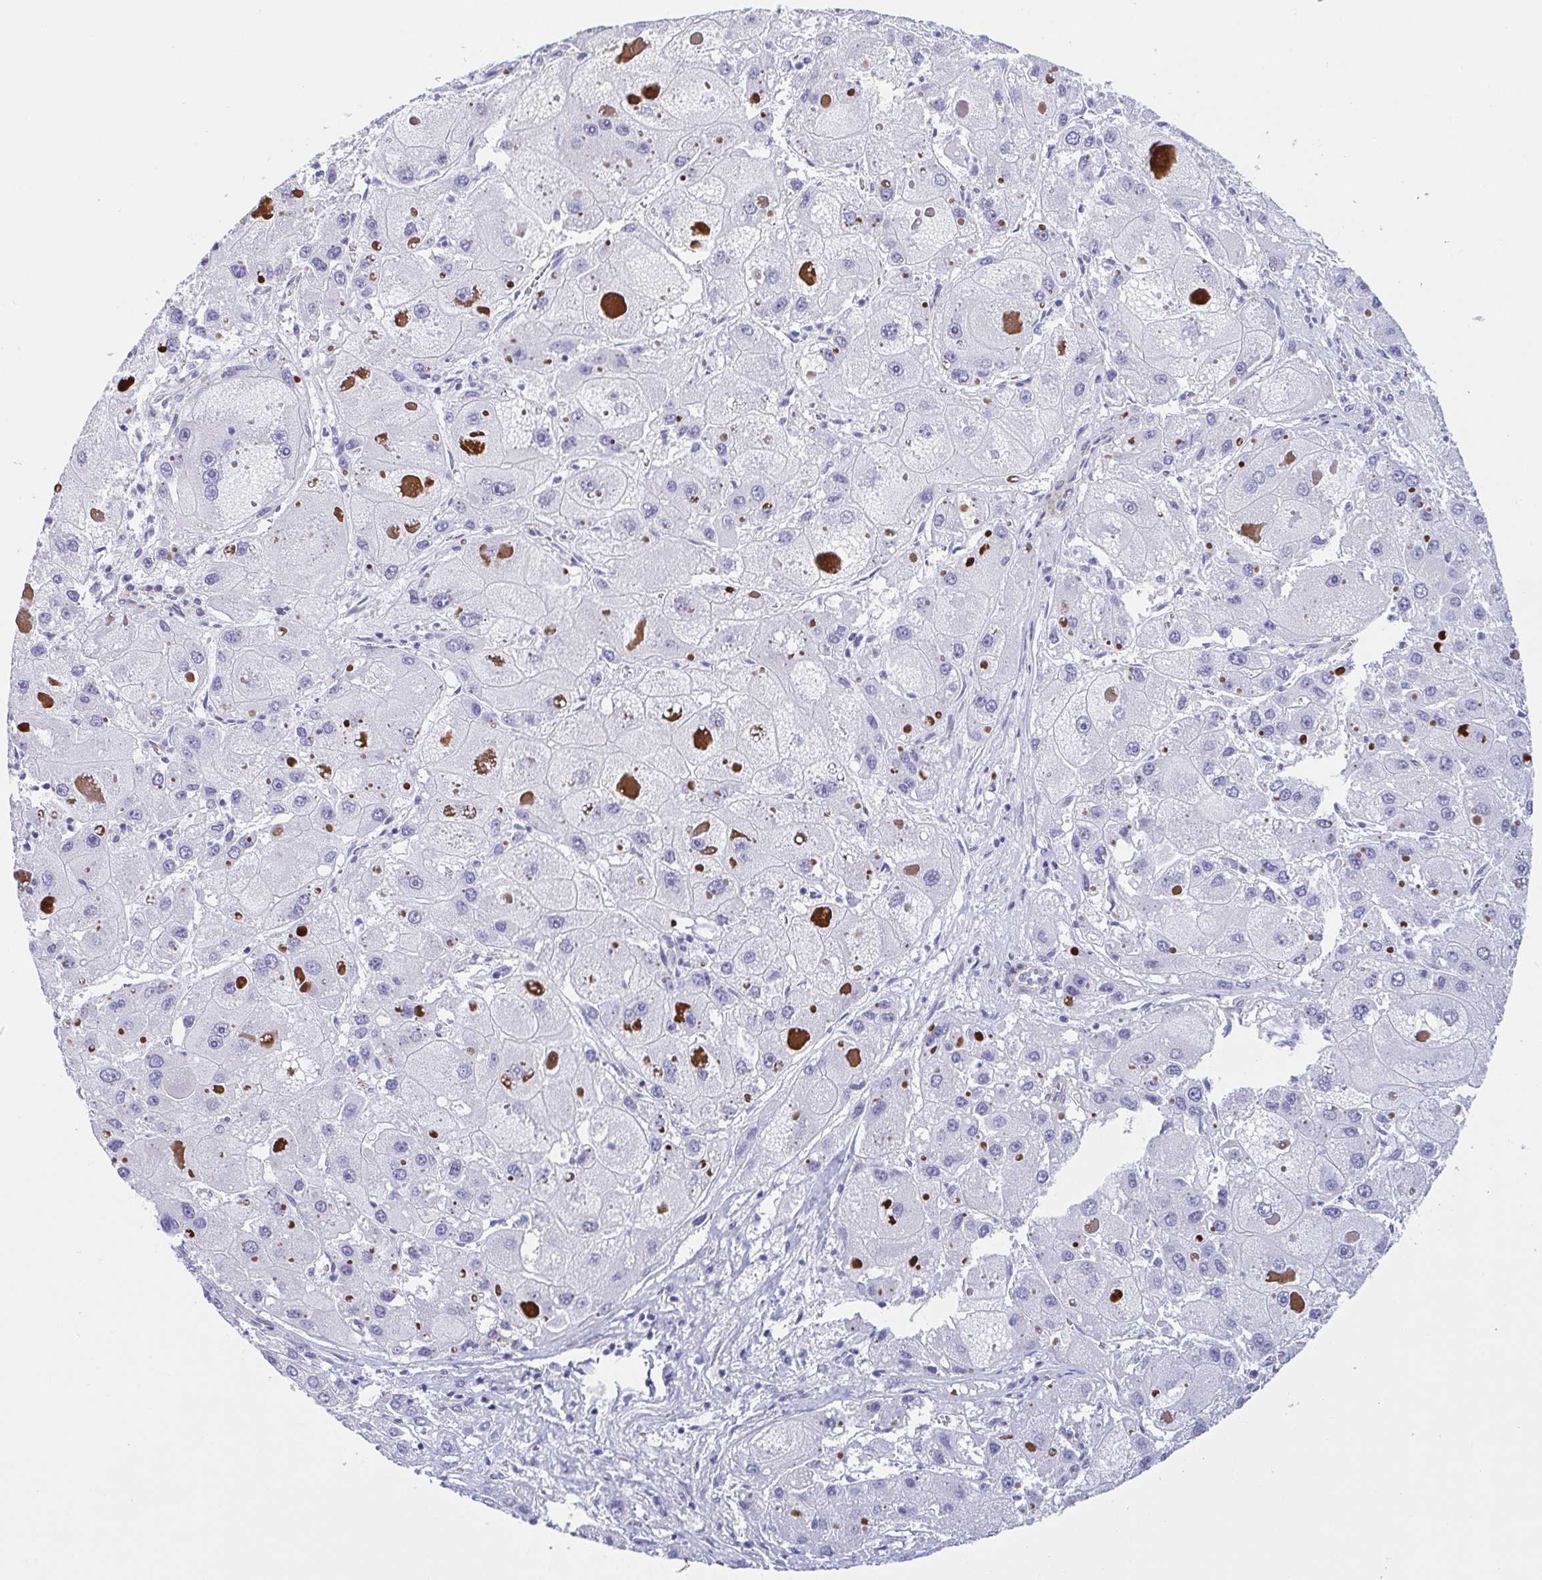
{"staining": {"intensity": "negative", "quantity": "none", "location": "none"}, "tissue": "liver cancer", "cell_type": "Tumor cells", "image_type": "cancer", "snomed": [{"axis": "morphology", "description": "Carcinoma, Hepatocellular, NOS"}, {"axis": "topography", "description": "Liver"}], "caption": "A histopathology image of human liver cancer (hepatocellular carcinoma) is negative for staining in tumor cells.", "gene": "DYNC1I1", "patient": {"sex": "female", "age": 73}}